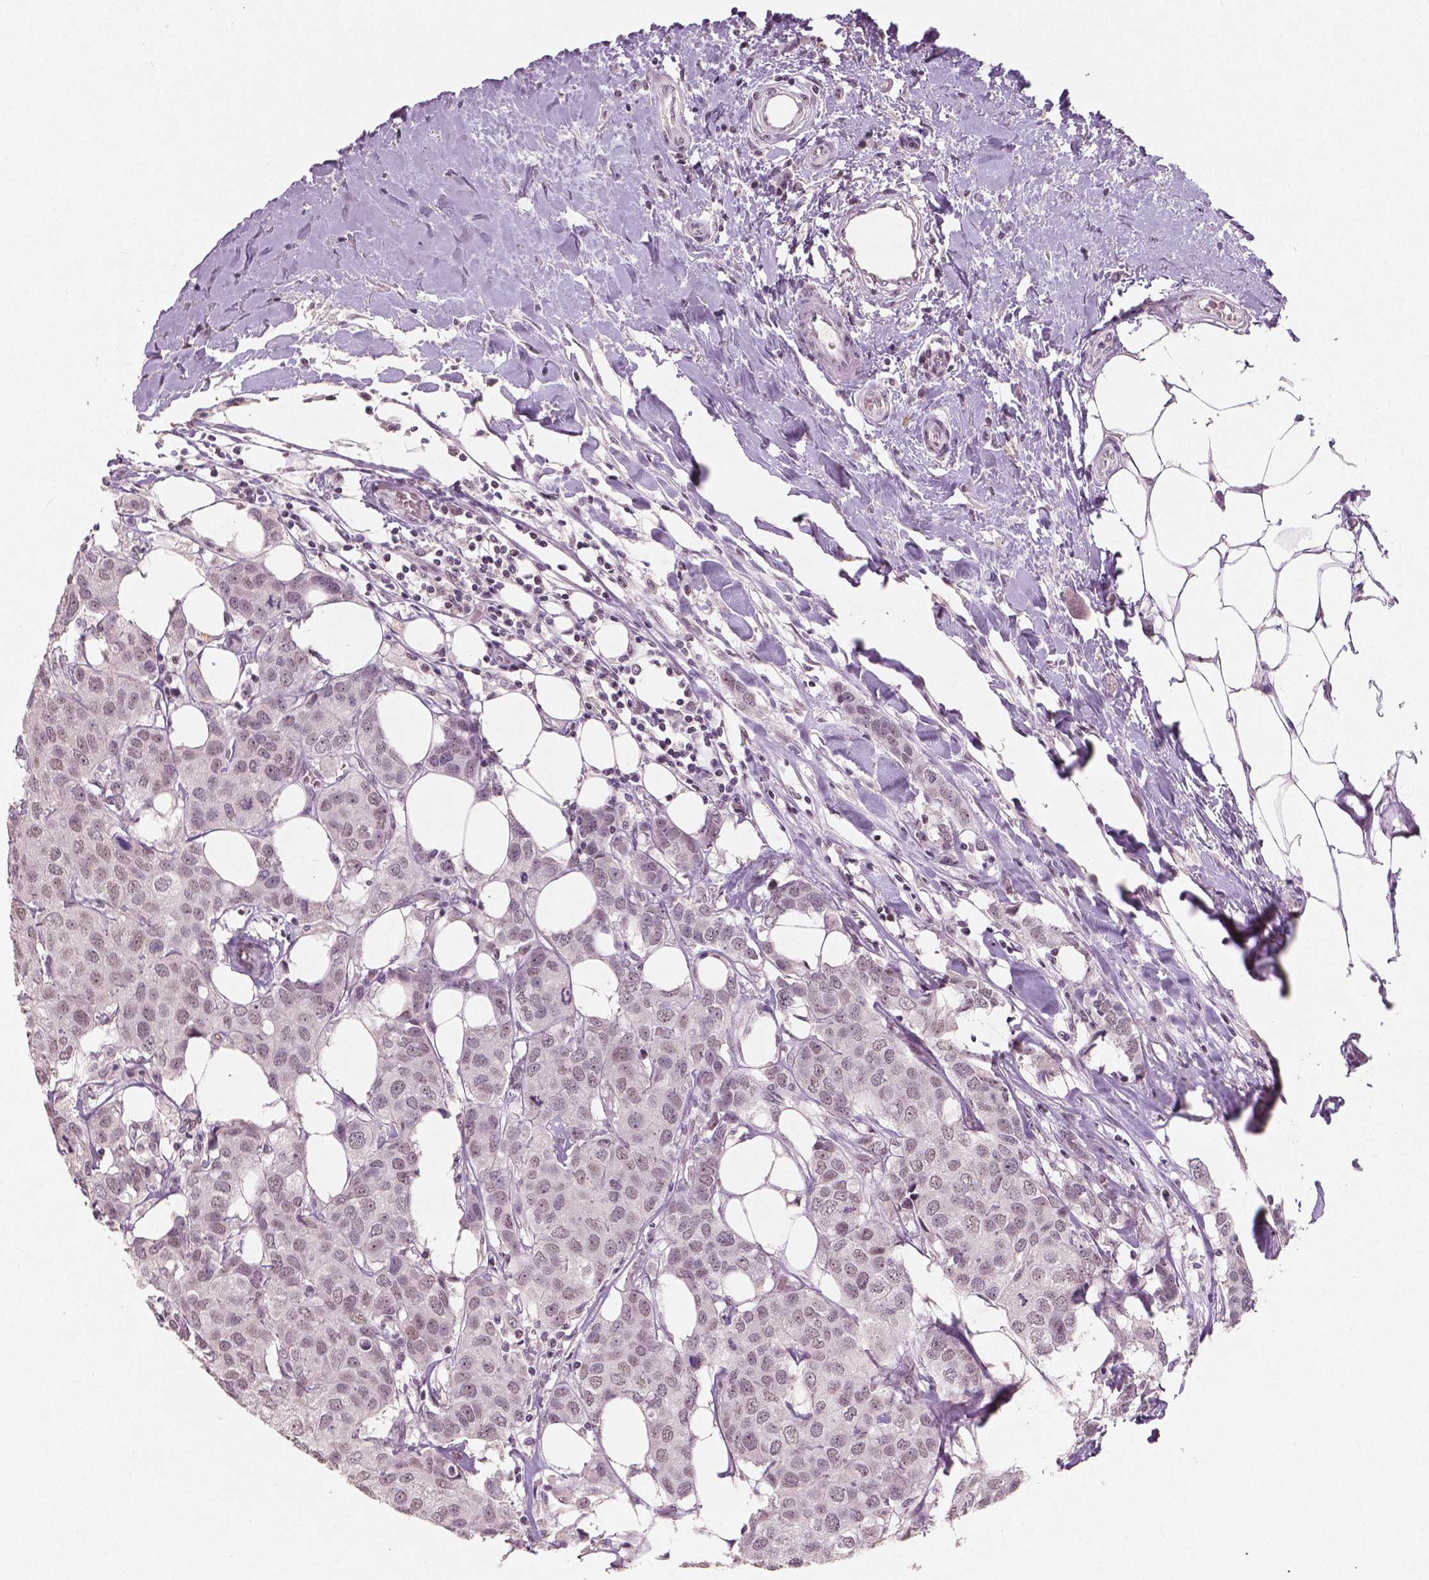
{"staining": {"intensity": "weak", "quantity": ">75%", "location": "nuclear"}, "tissue": "breast cancer", "cell_type": "Tumor cells", "image_type": "cancer", "snomed": [{"axis": "morphology", "description": "Duct carcinoma"}, {"axis": "topography", "description": "Breast"}], "caption": "Invasive ductal carcinoma (breast) stained for a protein (brown) displays weak nuclear positive staining in about >75% of tumor cells.", "gene": "BRD4", "patient": {"sex": "female", "age": 80}}